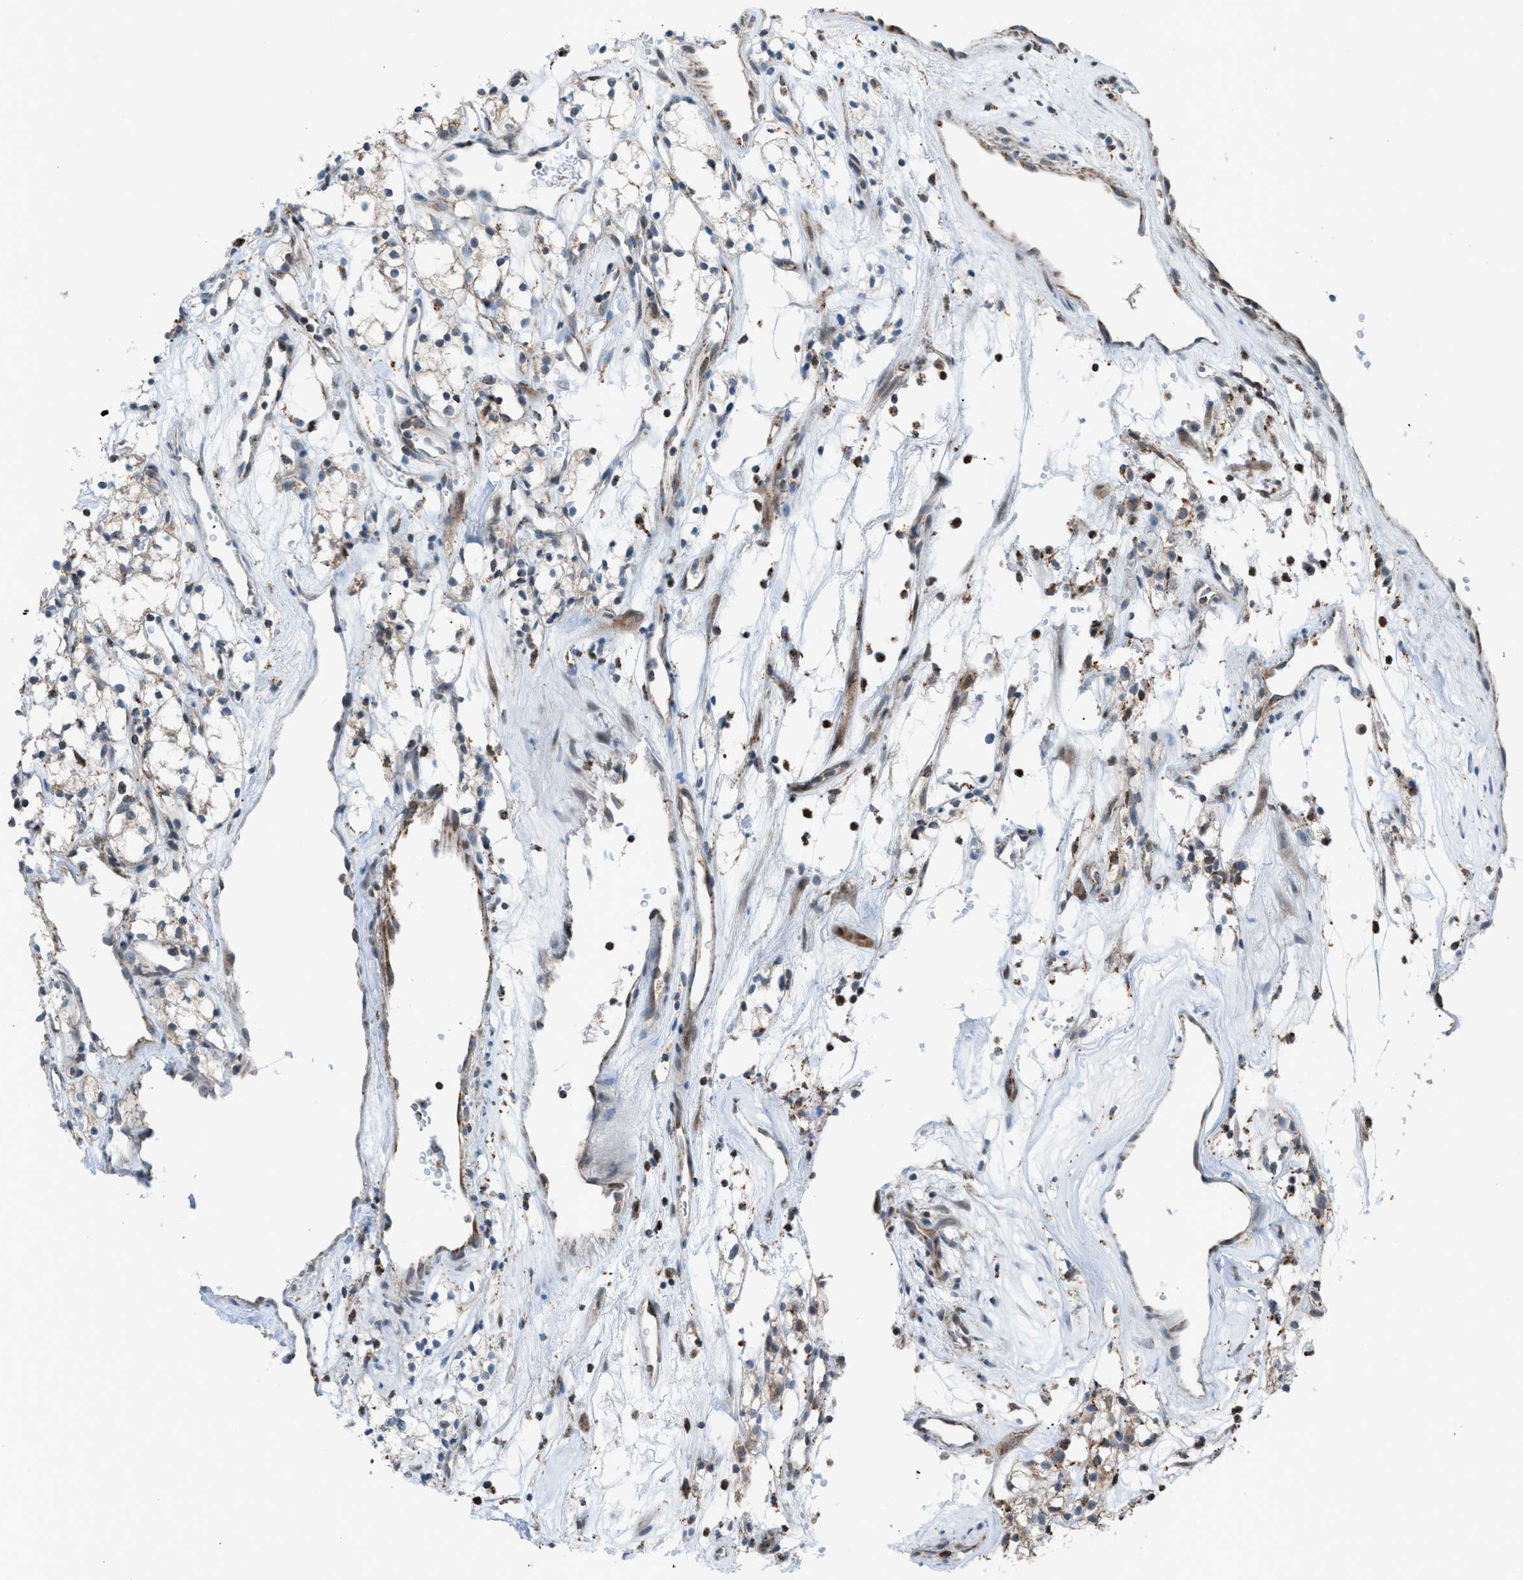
{"staining": {"intensity": "strong", "quantity": "<25%", "location": "nuclear"}, "tissue": "renal cancer", "cell_type": "Tumor cells", "image_type": "cancer", "snomed": [{"axis": "morphology", "description": "Adenocarcinoma, NOS"}, {"axis": "topography", "description": "Kidney"}], "caption": "Adenocarcinoma (renal) tissue displays strong nuclear expression in about <25% of tumor cells, visualized by immunohistochemistry.", "gene": "SRM", "patient": {"sex": "male", "age": 59}}